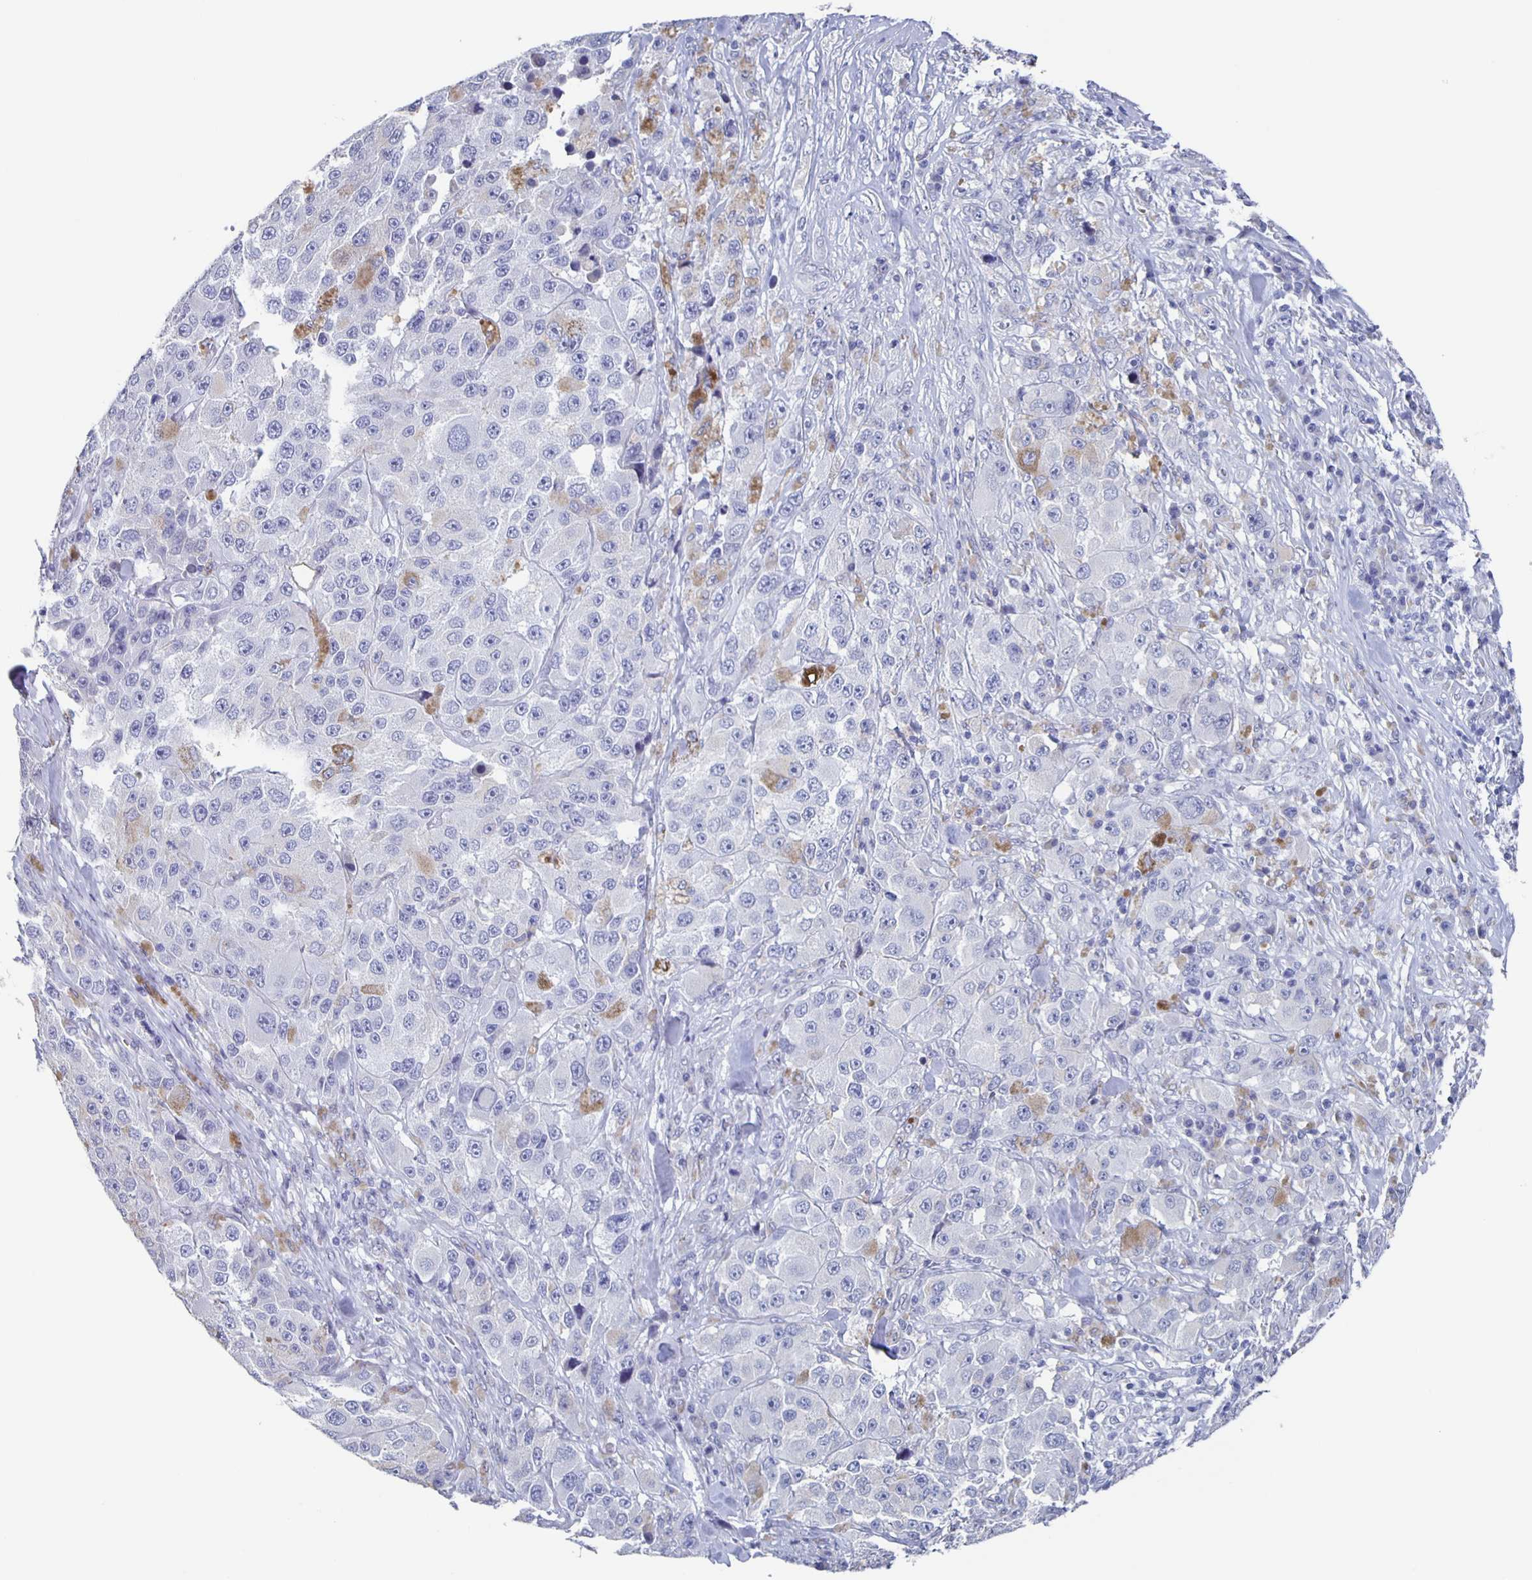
{"staining": {"intensity": "negative", "quantity": "none", "location": "none"}, "tissue": "melanoma", "cell_type": "Tumor cells", "image_type": "cancer", "snomed": [{"axis": "morphology", "description": "Malignant melanoma, Metastatic site"}, {"axis": "topography", "description": "Lymph node"}], "caption": "Immunohistochemical staining of human malignant melanoma (metastatic site) exhibits no significant expression in tumor cells.", "gene": "CCDC17", "patient": {"sex": "male", "age": 62}}